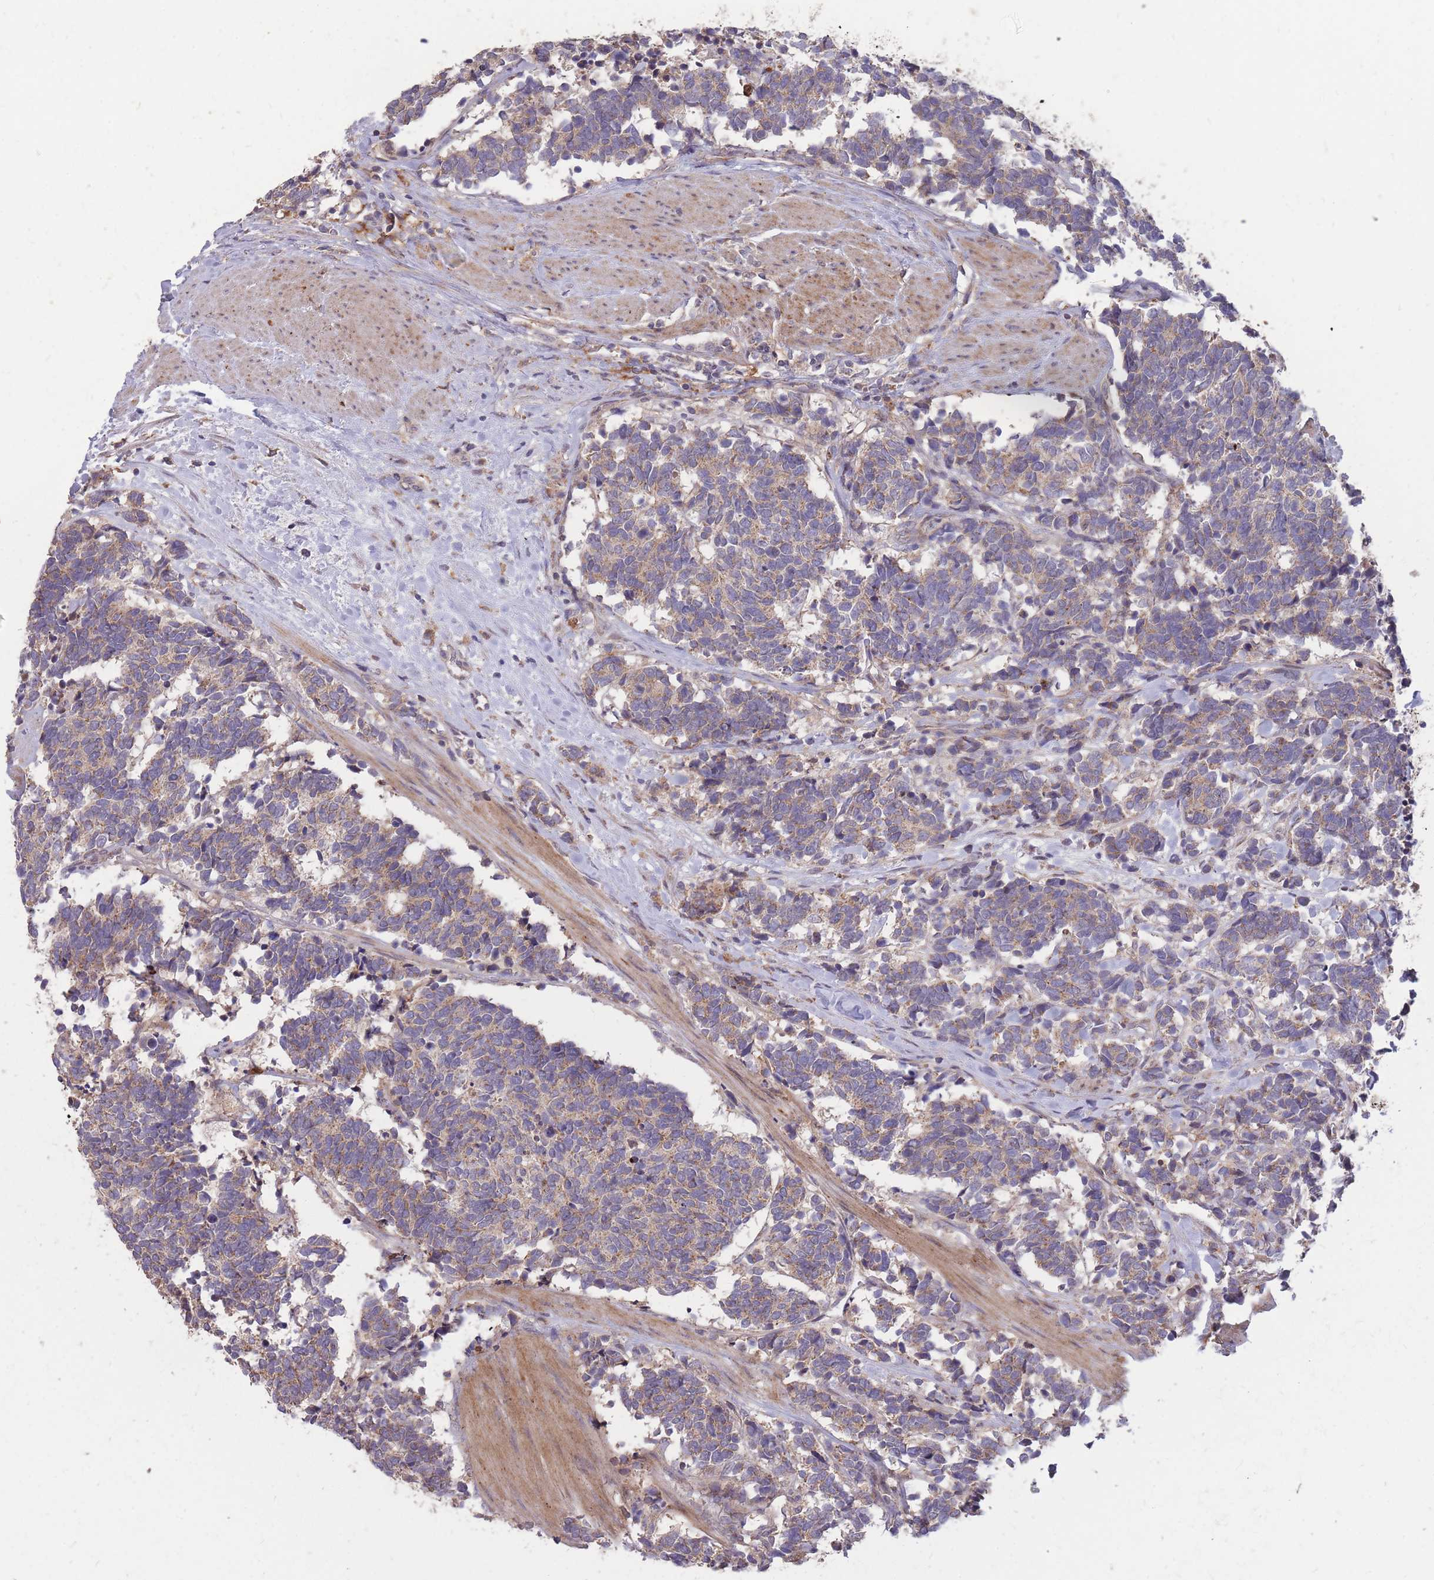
{"staining": {"intensity": "moderate", "quantity": ">75%", "location": "cytoplasmic/membranous"}, "tissue": "carcinoid", "cell_type": "Tumor cells", "image_type": "cancer", "snomed": [{"axis": "morphology", "description": "Carcinoma, NOS"}, {"axis": "morphology", "description": "Carcinoid, malignant, NOS"}, {"axis": "topography", "description": "Prostate"}], "caption": "Carcinoid stained with IHC exhibits moderate cytoplasmic/membranous staining in about >75% of tumor cells. (IHC, brightfield microscopy, high magnification).", "gene": "IGF2BP2", "patient": {"sex": "male", "age": 57}}